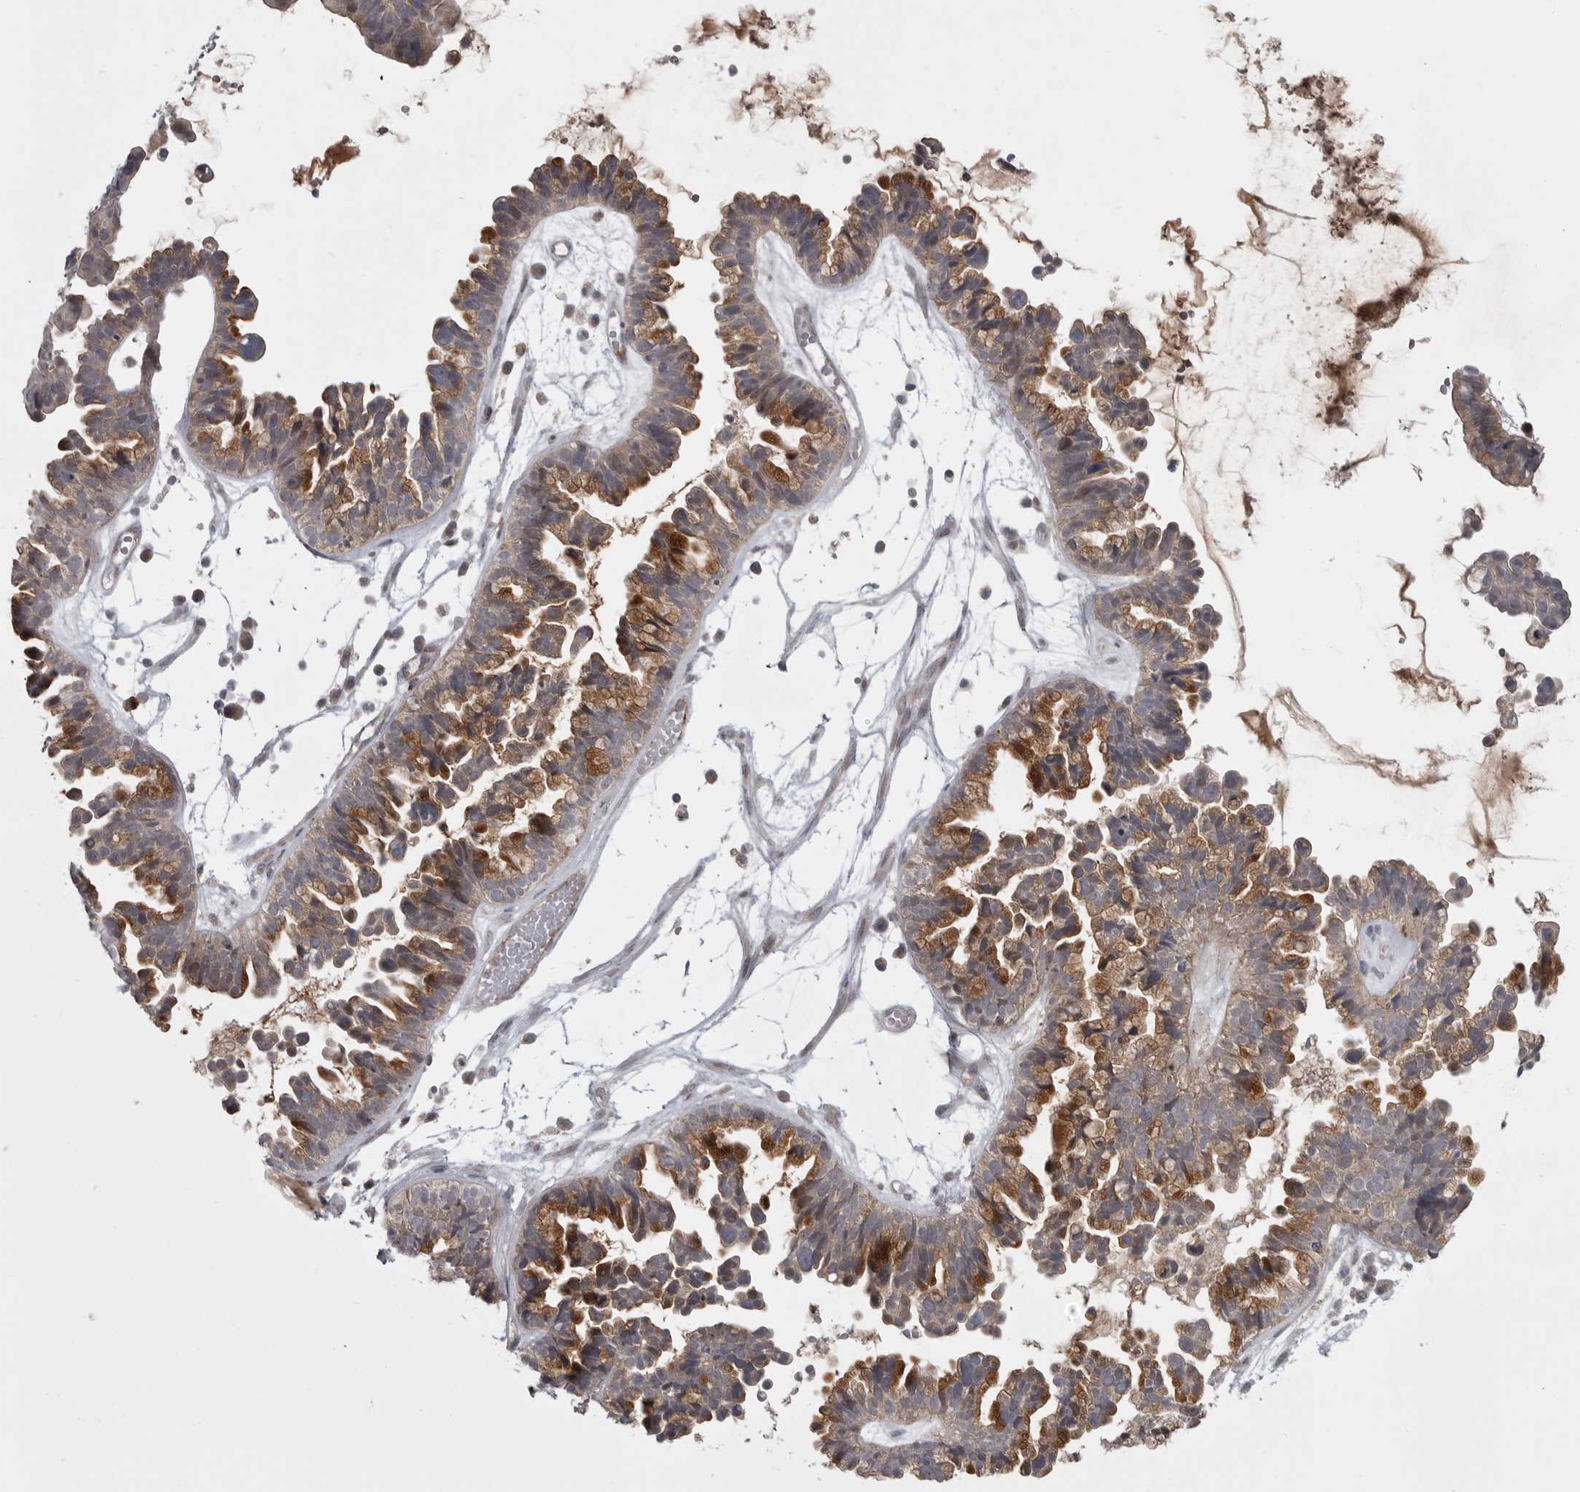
{"staining": {"intensity": "moderate", "quantity": ">75%", "location": "cytoplasmic/membranous"}, "tissue": "ovarian cancer", "cell_type": "Tumor cells", "image_type": "cancer", "snomed": [{"axis": "morphology", "description": "Cystadenocarcinoma, serous, NOS"}, {"axis": "topography", "description": "Ovary"}], "caption": "Brown immunohistochemical staining in human serous cystadenocarcinoma (ovarian) exhibits moderate cytoplasmic/membranous staining in approximately >75% of tumor cells.", "gene": "PPP1R9A", "patient": {"sex": "female", "age": 56}}